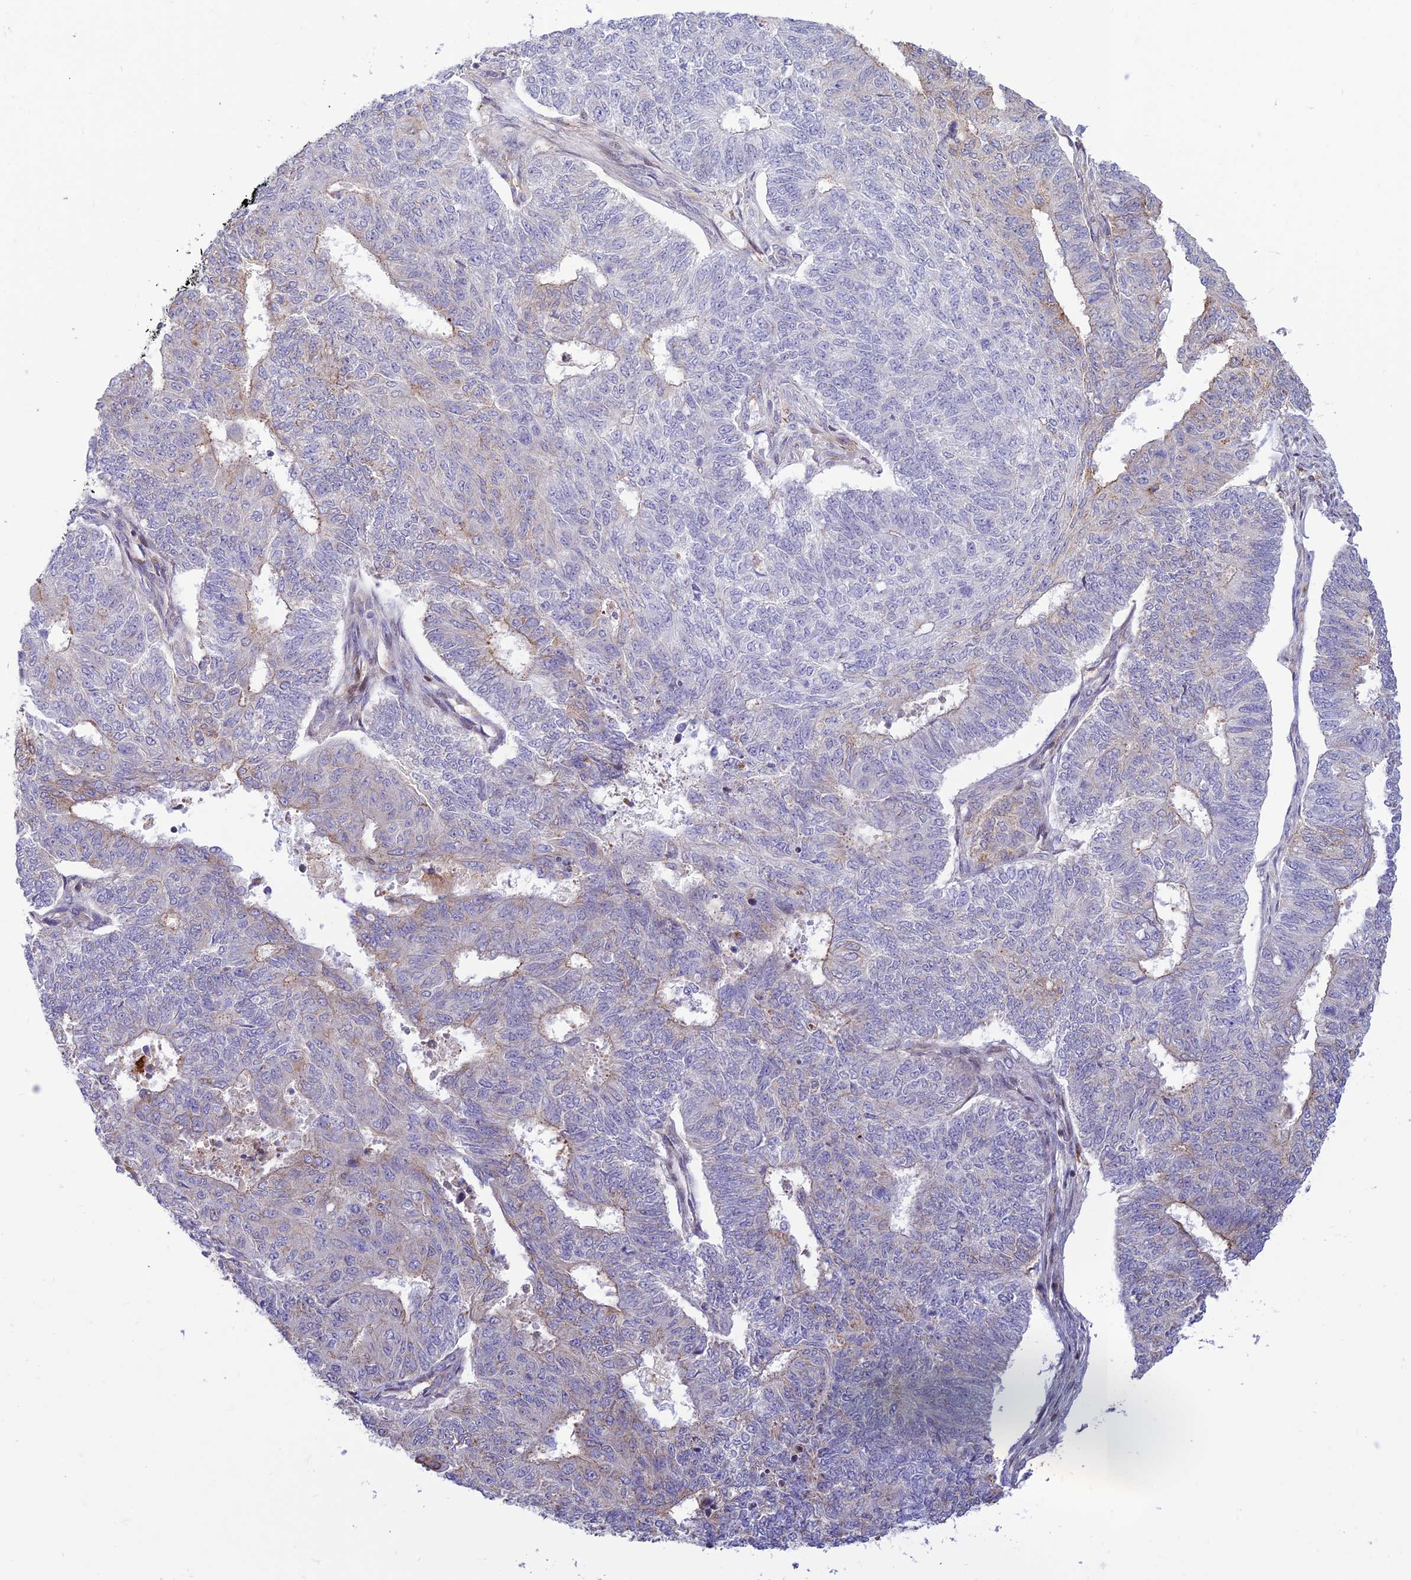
{"staining": {"intensity": "weak", "quantity": "<25%", "location": "cytoplasmic/membranous"}, "tissue": "endometrial cancer", "cell_type": "Tumor cells", "image_type": "cancer", "snomed": [{"axis": "morphology", "description": "Adenocarcinoma, NOS"}, {"axis": "topography", "description": "Endometrium"}], "caption": "An image of endometrial adenocarcinoma stained for a protein reveals no brown staining in tumor cells. Brightfield microscopy of IHC stained with DAB (brown) and hematoxylin (blue), captured at high magnification.", "gene": "FAM186B", "patient": {"sex": "female", "age": 32}}